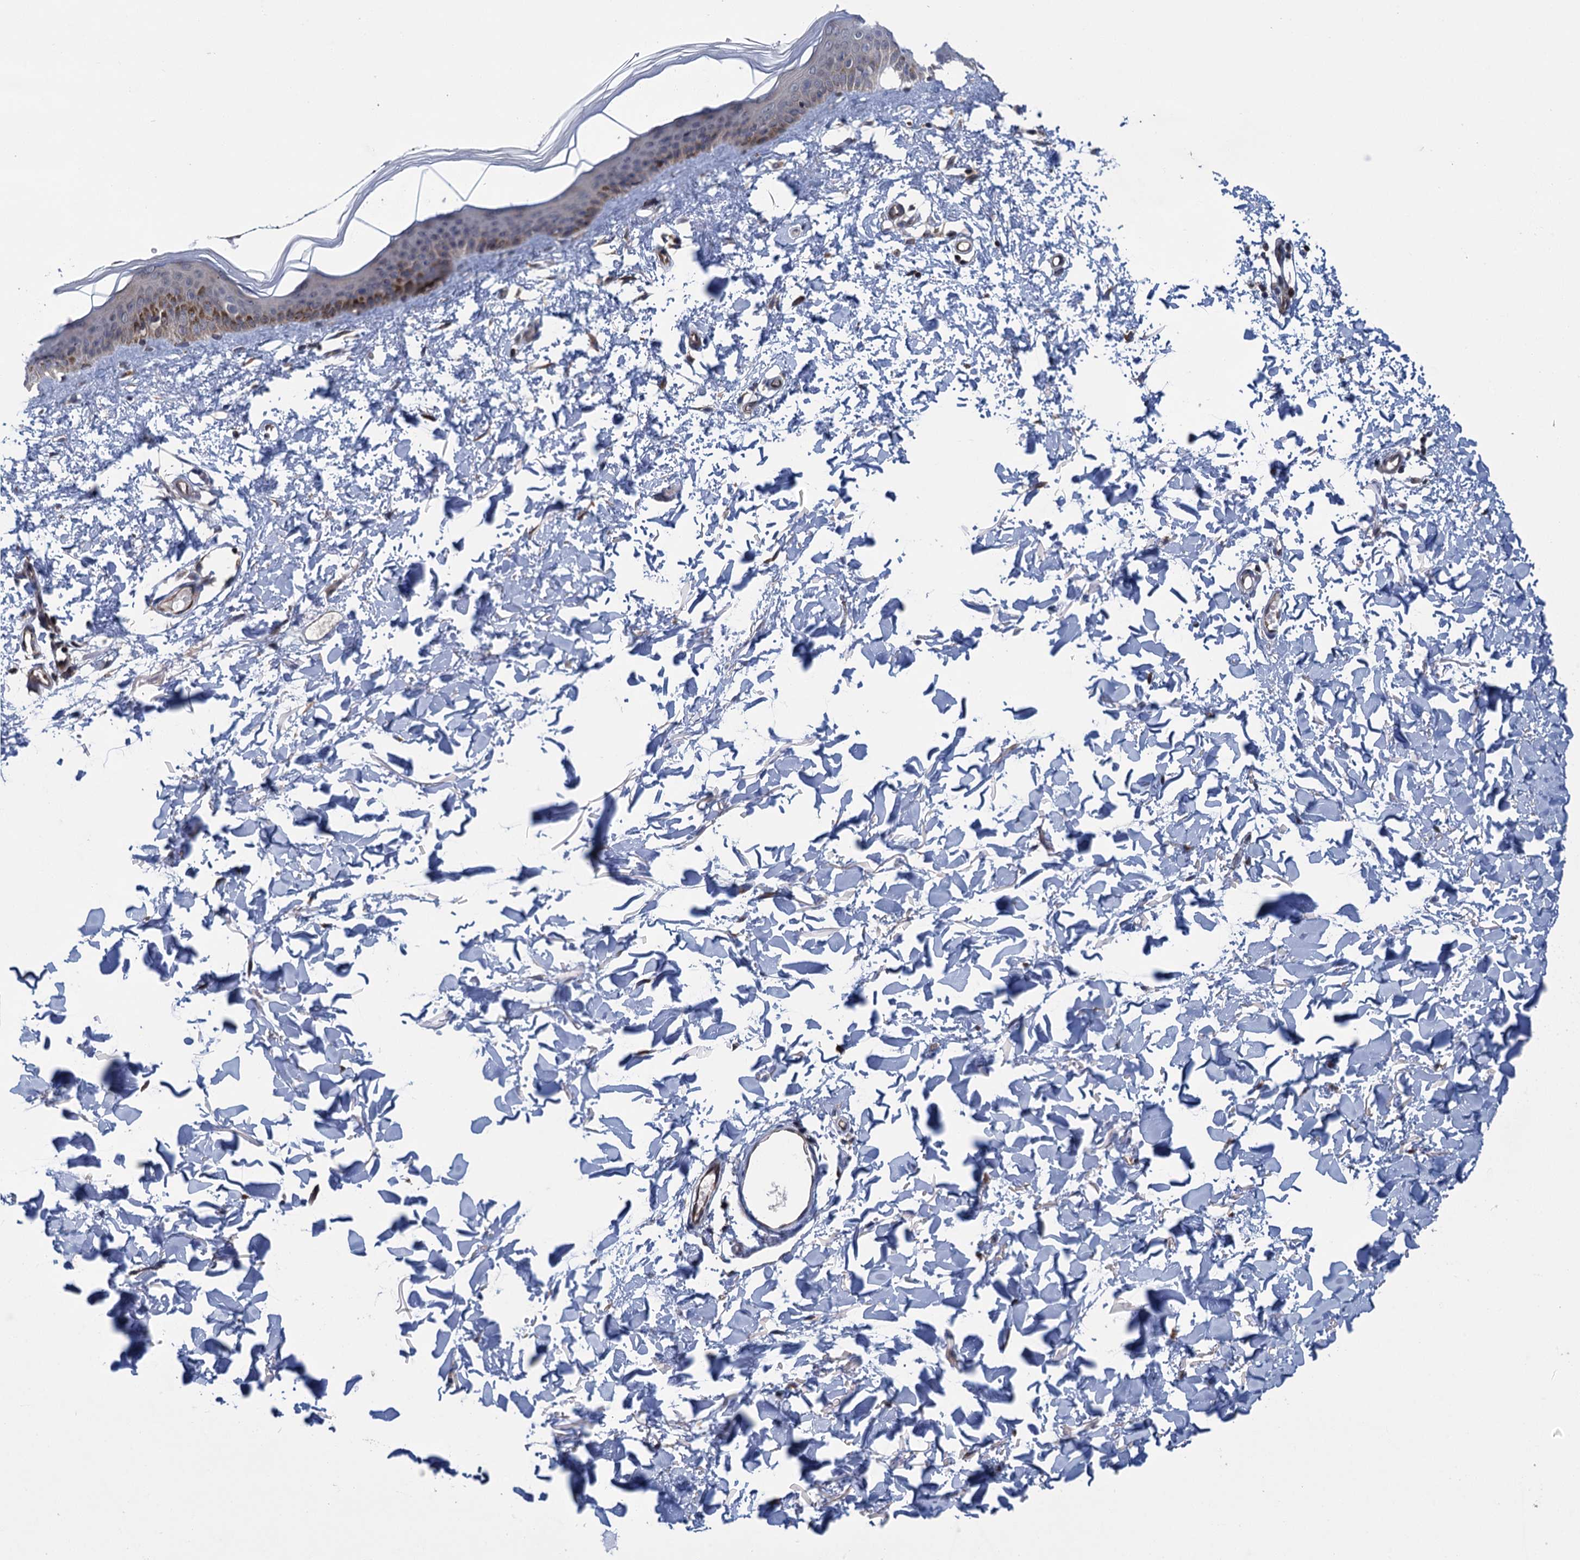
{"staining": {"intensity": "negative", "quantity": "none", "location": "none"}, "tissue": "skin", "cell_type": "Fibroblasts", "image_type": "normal", "snomed": [{"axis": "morphology", "description": "Normal tissue, NOS"}, {"axis": "topography", "description": "Skin"}], "caption": "The histopathology image shows no staining of fibroblasts in benign skin.", "gene": "CNTN5", "patient": {"sex": "female", "age": 58}}